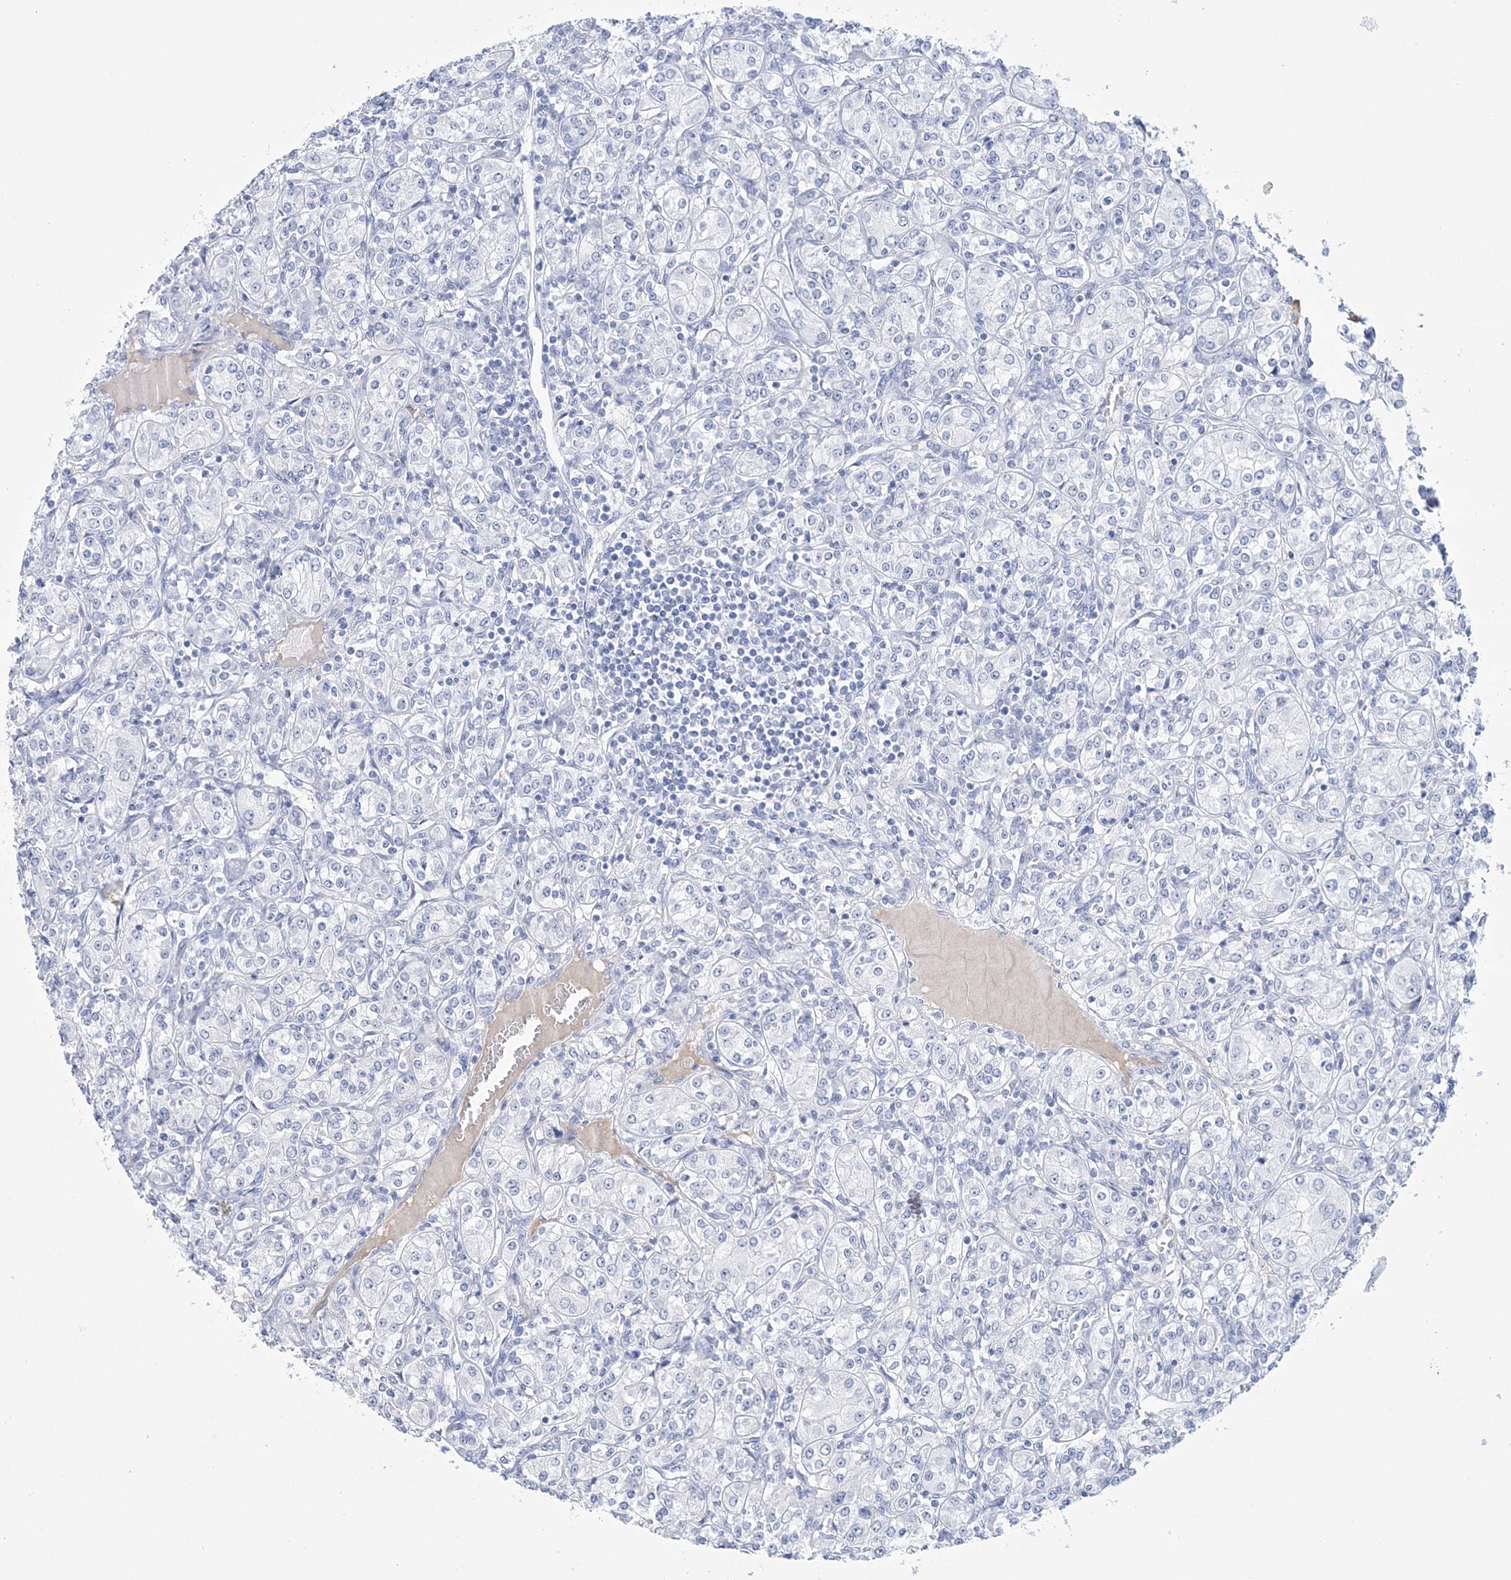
{"staining": {"intensity": "negative", "quantity": "none", "location": "none"}, "tissue": "renal cancer", "cell_type": "Tumor cells", "image_type": "cancer", "snomed": [{"axis": "morphology", "description": "Adenocarcinoma, NOS"}, {"axis": "topography", "description": "Kidney"}], "caption": "The immunohistochemistry micrograph has no significant staining in tumor cells of renal adenocarcinoma tissue.", "gene": "DPCD", "patient": {"sex": "male", "age": 77}}